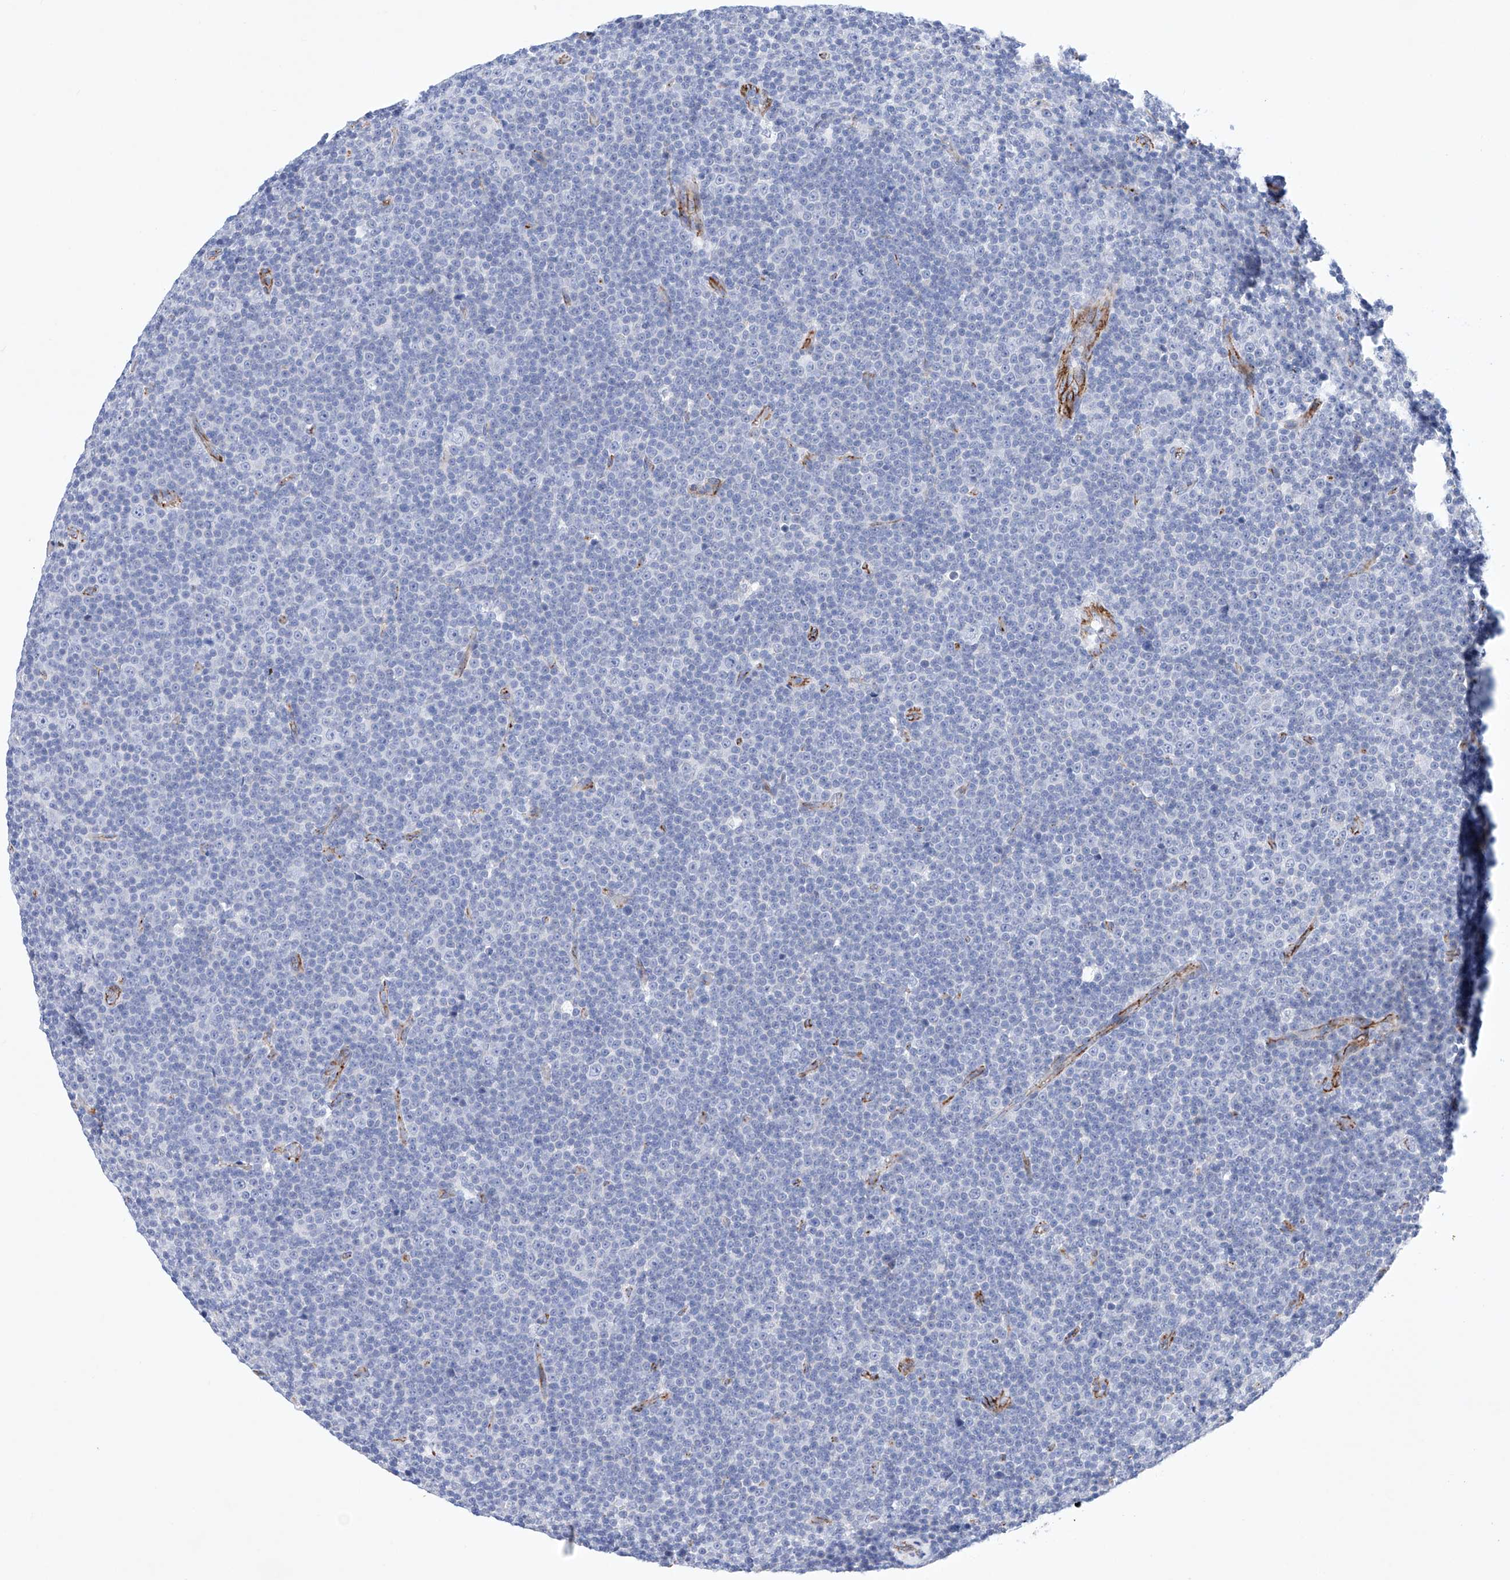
{"staining": {"intensity": "negative", "quantity": "none", "location": "none"}, "tissue": "lymphoma", "cell_type": "Tumor cells", "image_type": "cancer", "snomed": [{"axis": "morphology", "description": "Malignant lymphoma, non-Hodgkin's type, Low grade"}, {"axis": "topography", "description": "Lymph node"}], "caption": "An image of malignant lymphoma, non-Hodgkin's type (low-grade) stained for a protein exhibits no brown staining in tumor cells. (Stains: DAB (3,3'-diaminobenzidine) immunohistochemistry (IHC) with hematoxylin counter stain, Microscopy: brightfield microscopy at high magnification).", "gene": "ETV7", "patient": {"sex": "female", "age": 67}}